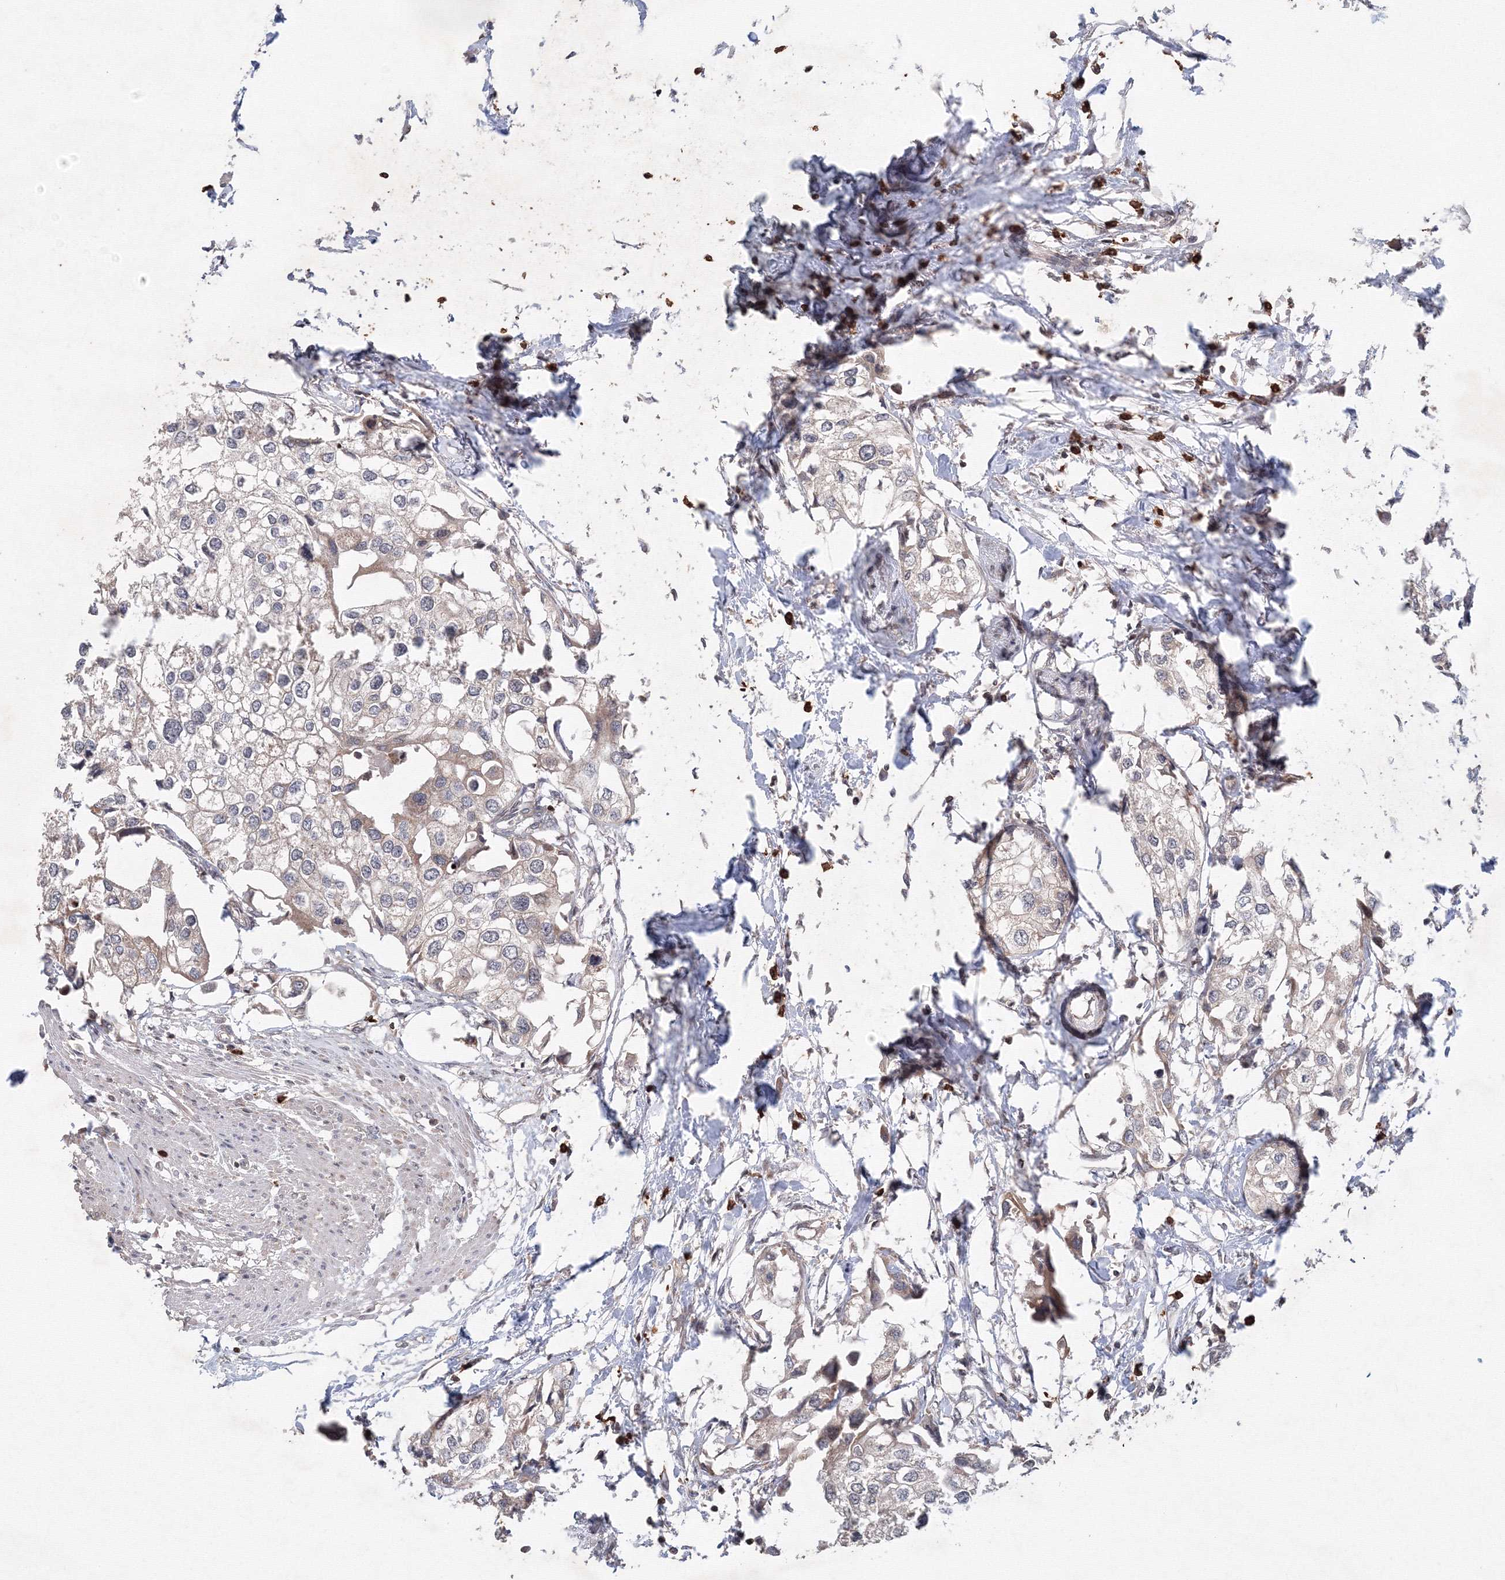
{"staining": {"intensity": "weak", "quantity": "<25%", "location": "cytoplasmic/membranous"}, "tissue": "urothelial cancer", "cell_type": "Tumor cells", "image_type": "cancer", "snomed": [{"axis": "morphology", "description": "Urothelial carcinoma, High grade"}, {"axis": "topography", "description": "Urinary bladder"}], "caption": "DAB (3,3'-diaminobenzidine) immunohistochemical staining of urothelial cancer shows no significant expression in tumor cells.", "gene": "MKRN2", "patient": {"sex": "male", "age": 64}}